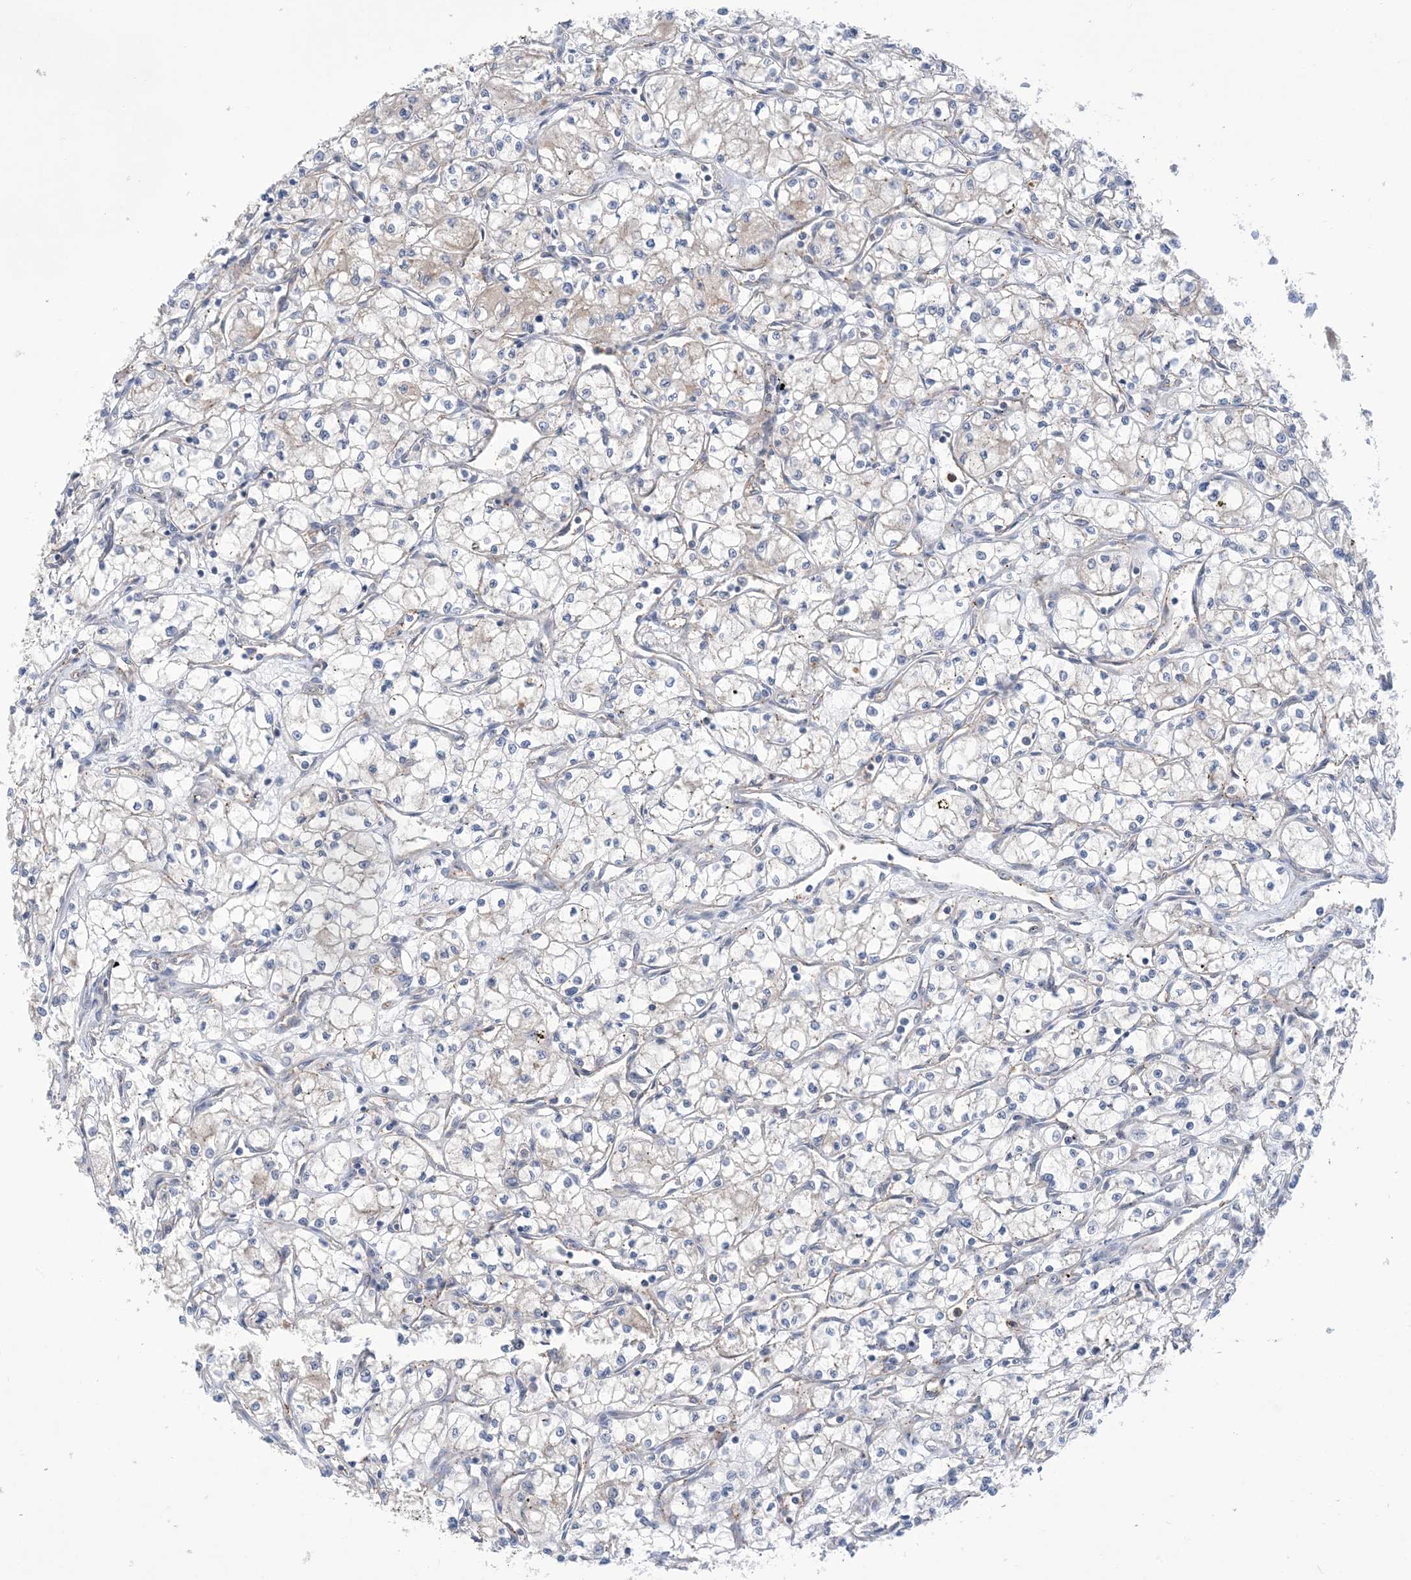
{"staining": {"intensity": "negative", "quantity": "none", "location": "none"}, "tissue": "renal cancer", "cell_type": "Tumor cells", "image_type": "cancer", "snomed": [{"axis": "morphology", "description": "Adenocarcinoma, NOS"}, {"axis": "topography", "description": "Kidney"}], "caption": "This photomicrograph is of renal adenocarcinoma stained with IHC to label a protein in brown with the nuclei are counter-stained blue. There is no expression in tumor cells. (Brightfield microscopy of DAB (3,3'-diaminobenzidine) immunohistochemistry (IHC) at high magnification).", "gene": "EHBP1", "patient": {"sex": "male", "age": 59}}